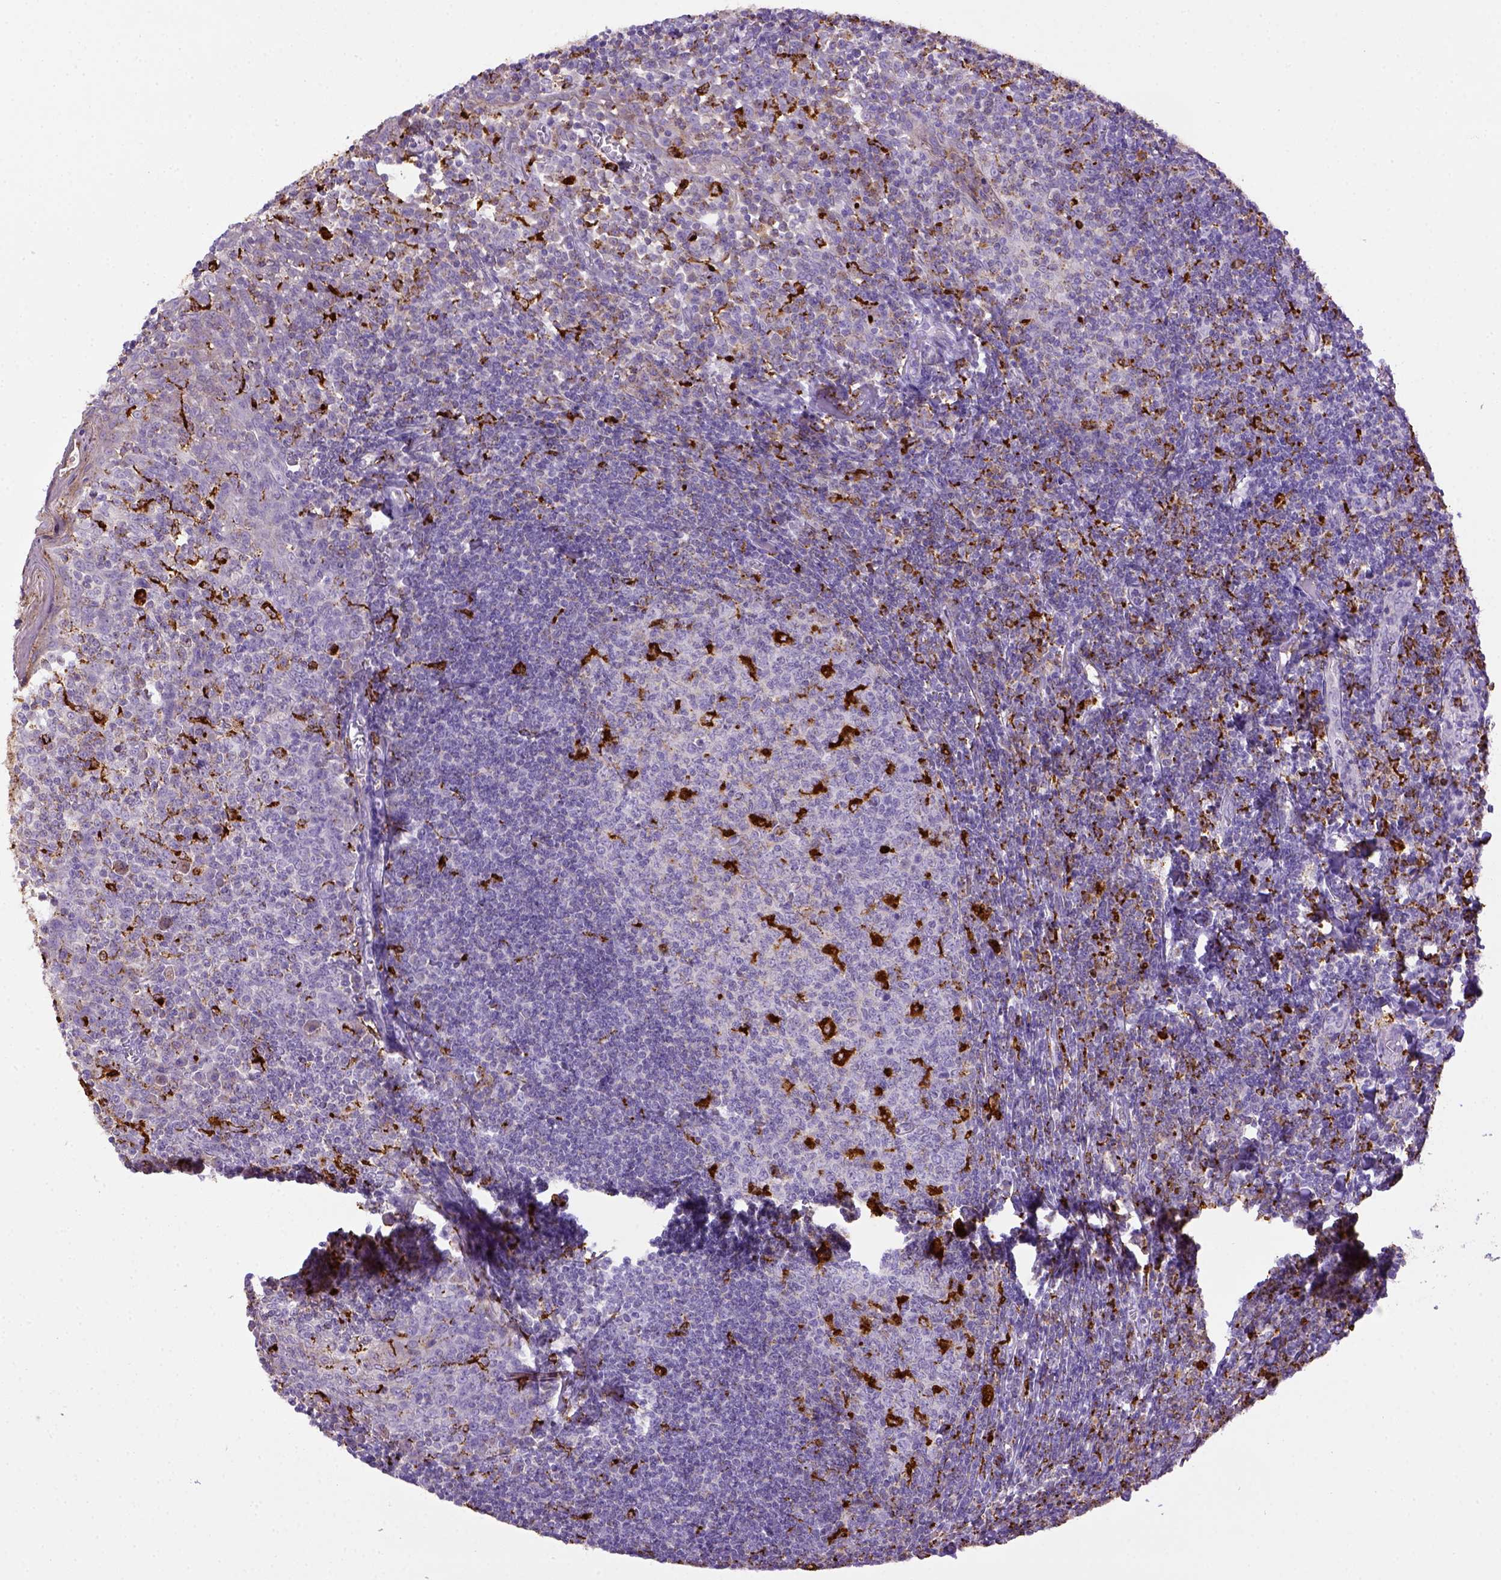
{"staining": {"intensity": "strong", "quantity": "<25%", "location": "cytoplasmic/membranous"}, "tissue": "tonsil", "cell_type": "Germinal center cells", "image_type": "normal", "snomed": [{"axis": "morphology", "description": "Normal tissue, NOS"}, {"axis": "topography", "description": "Tonsil"}], "caption": "Immunohistochemistry (IHC) micrograph of unremarkable tonsil: human tonsil stained using immunohistochemistry (IHC) reveals medium levels of strong protein expression localized specifically in the cytoplasmic/membranous of germinal center cells, appearing as a cytoplasmic/membranous brown color.", "gene": "CD68", "patient": {"sex": "female", "age": 12}}